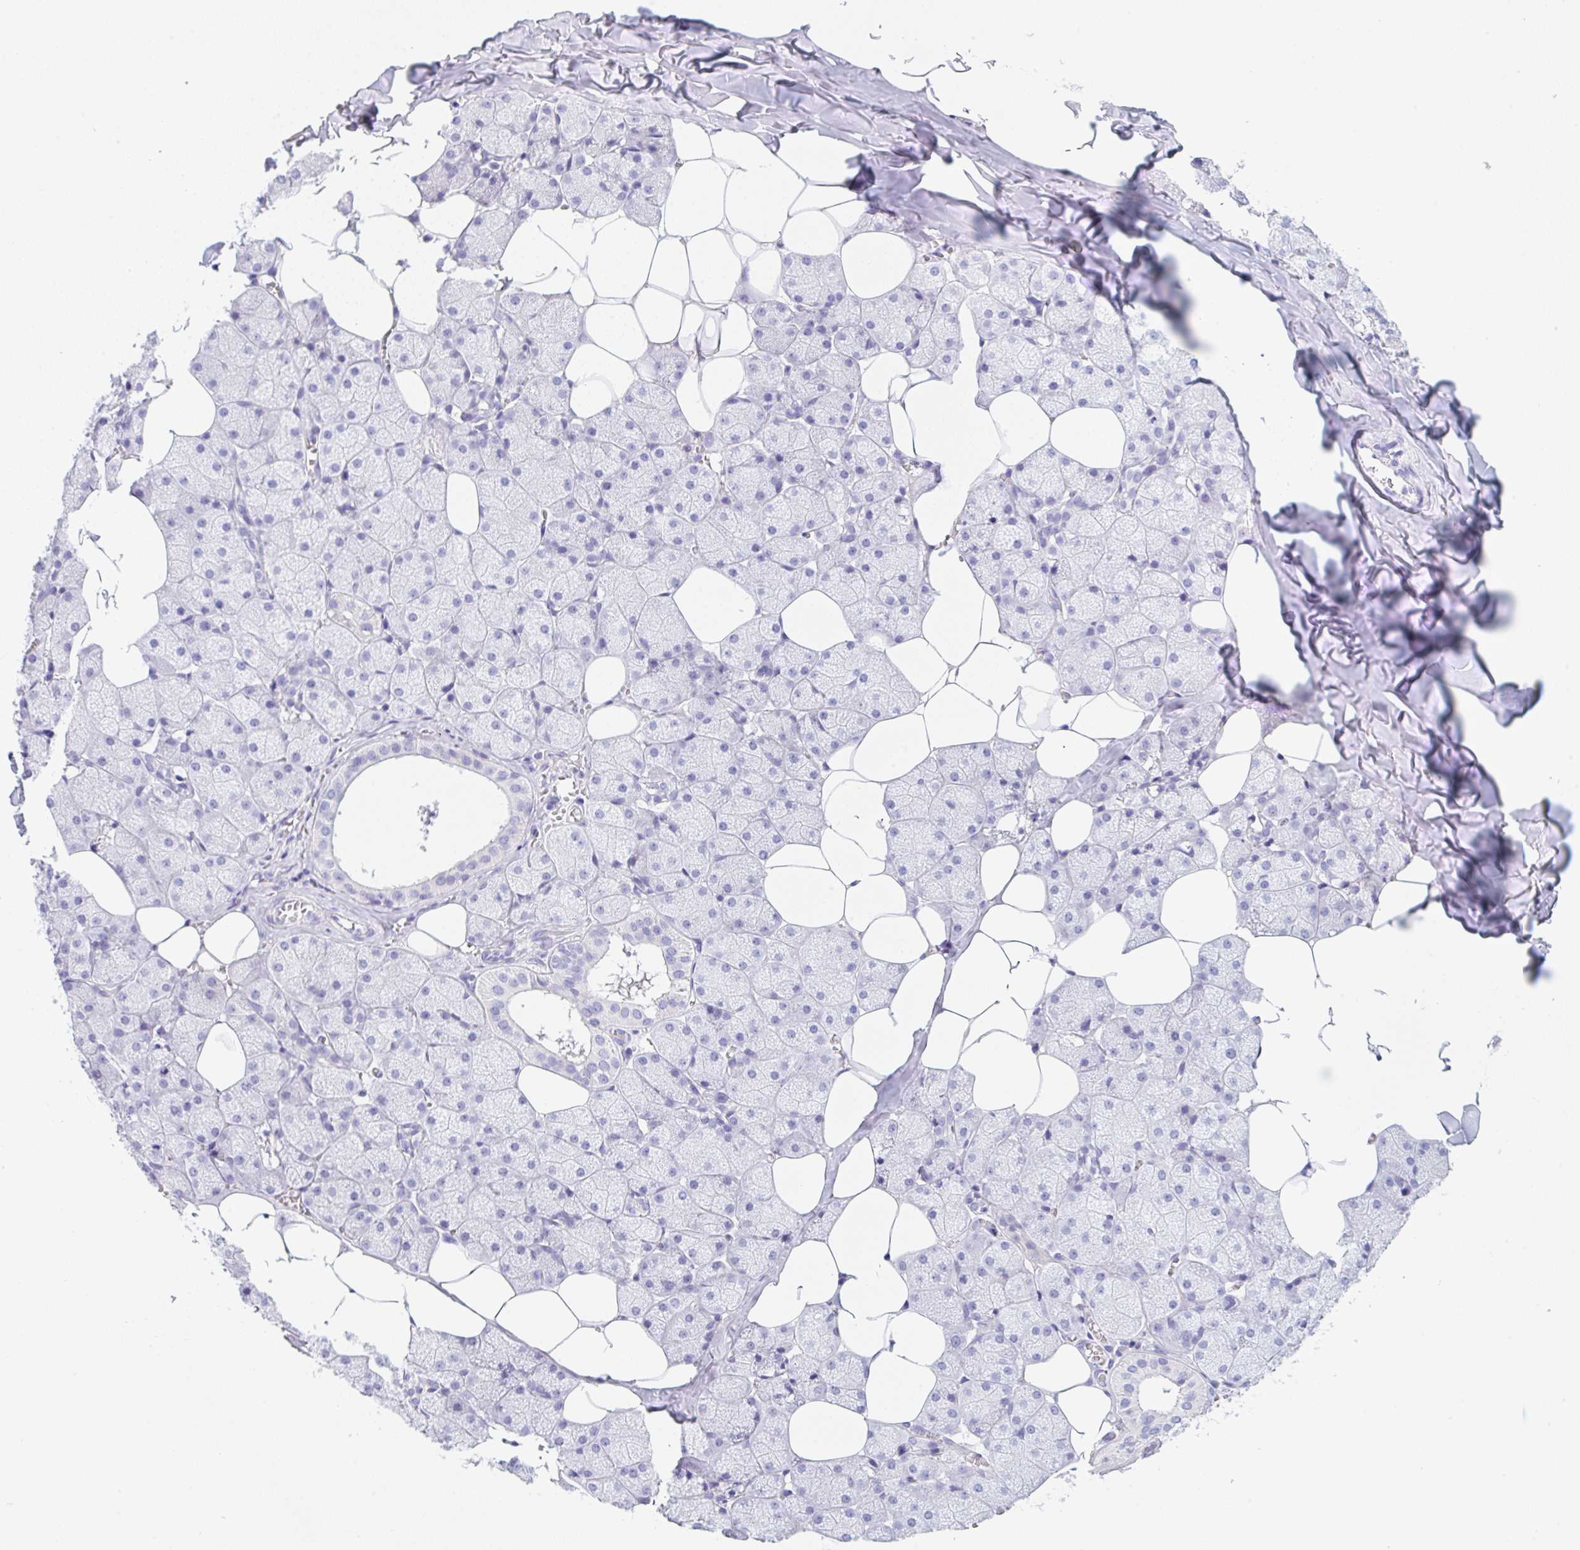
{"staining": {"intensity": "negative", "quantity": "none", "location": "none"}, "tissue": "salivary gland", "cell_type": "Glandular cells", "image_type": "normal", "snomed": [{"axis": "morphology", "description": "Normal tissue, NOS"}, {"axis": "topography", "description": "Salivary gland"}, {"axis": "topography", "description": "Peripheral nerve tissue"}], "caption": "DAB immunohistochemical staining of unremarkable human salivary gland demonstrates no significant staining in glandular cells. The staining was performed using DAB (3,3'-diaminobenzidine) to visualize the protein expression in brown, while the nuclei were stained in blue with hematoxylin (Magnification: 20x).", "gene": "KLK8", "patient": {"sex": "male", "age": 38}}